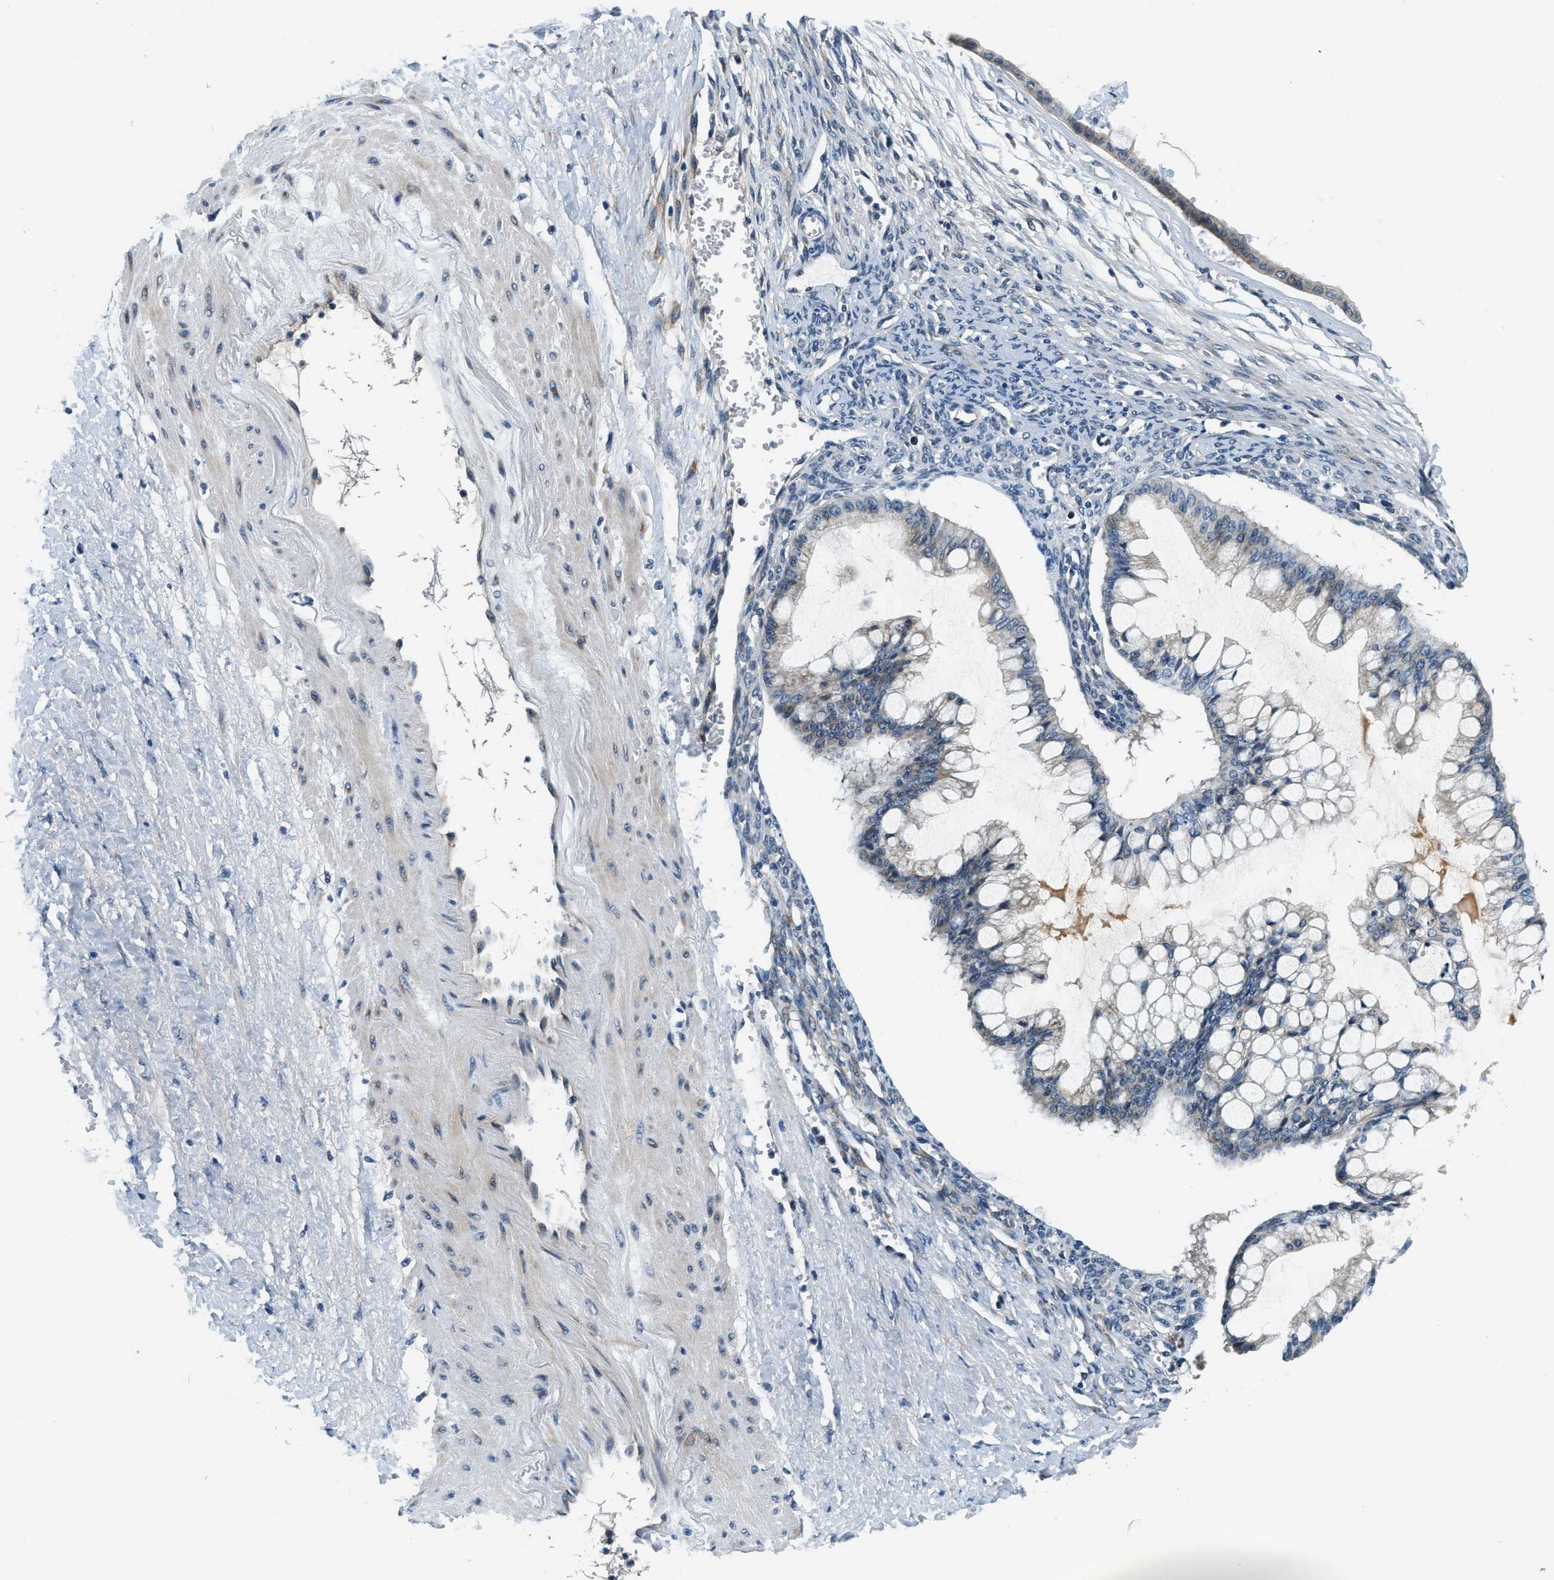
{"staining": {"intensity": "weak", "quantity": "<25%", "location": "cytoplasmic/membranous"}, "tissue": "ovarian cancer", "cell_type": "Tumor cells", "image_type": "cancer", "snomed": [{"axis": "morphology", "description": "Cystadenocarcinoma, mucinous, NOS"}, {"axis": "topography", "description": "Ovary"}], "caption": "This is an IHC micrograph of ovarian cancer (mucinous cystadenocarcinoma). There is no positivity in tumor cells.", "gene": "YAE1", "patient": {"sex": "female", "age": 73}}